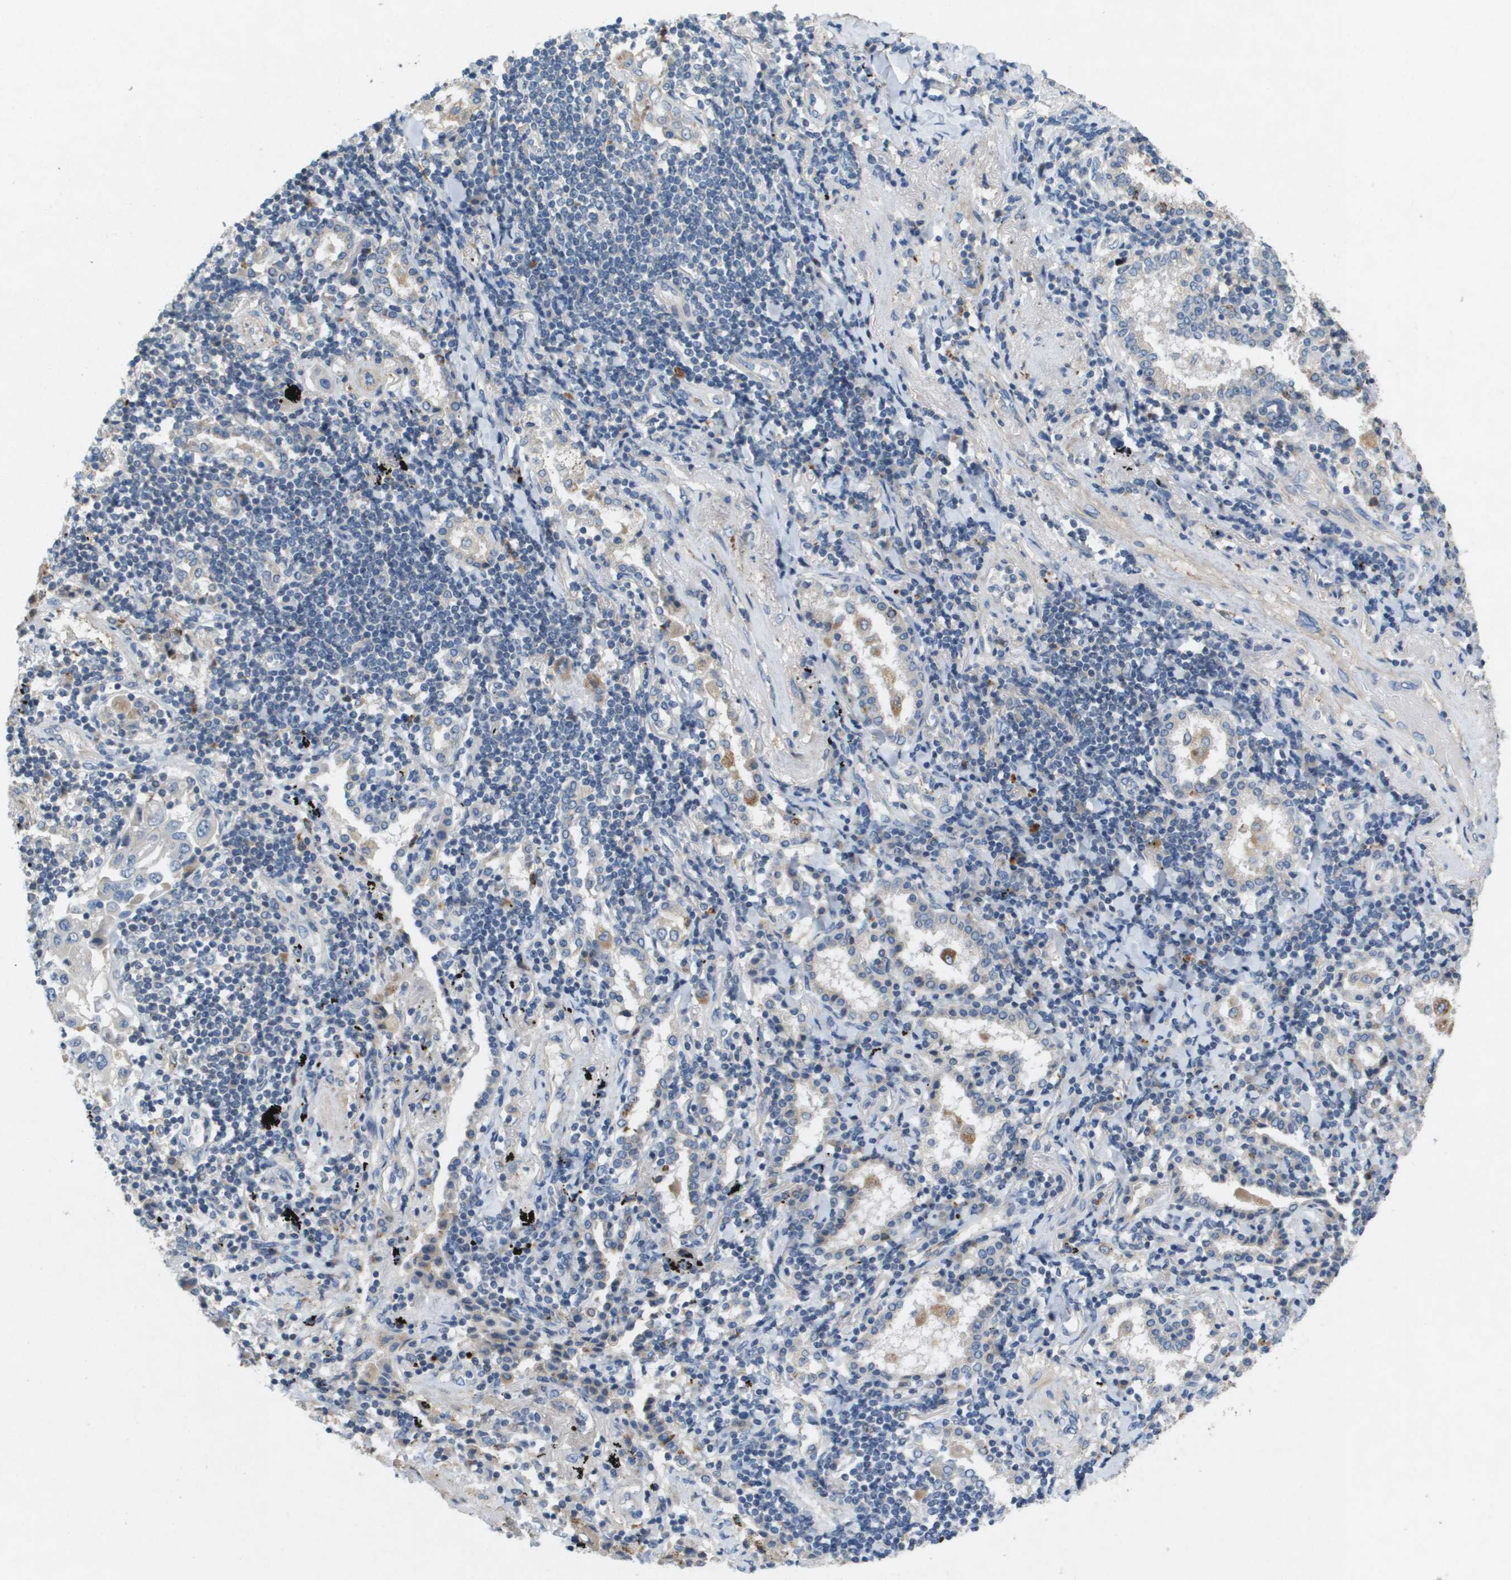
{"staining": {"intensity": "negative", "quantity": "none", "location": "none"}, "tissue": "lung cancer", "cell_type": "Tumor cells", "image_type": "cancer", "snomed": [{"axis": "morphology", "description": "Adenocarcinoma, NOS"}, {"axis": "topography", "description": "Lung"}], "caption": "A high-resolution histopathology image shows immunohistochemistry (IHC) staining of adenocarcinoma (lung), which shows no significant expression in tumor cells.", "gene": "B3GNT5", "patient": {"sex": "female", "age": 65}}